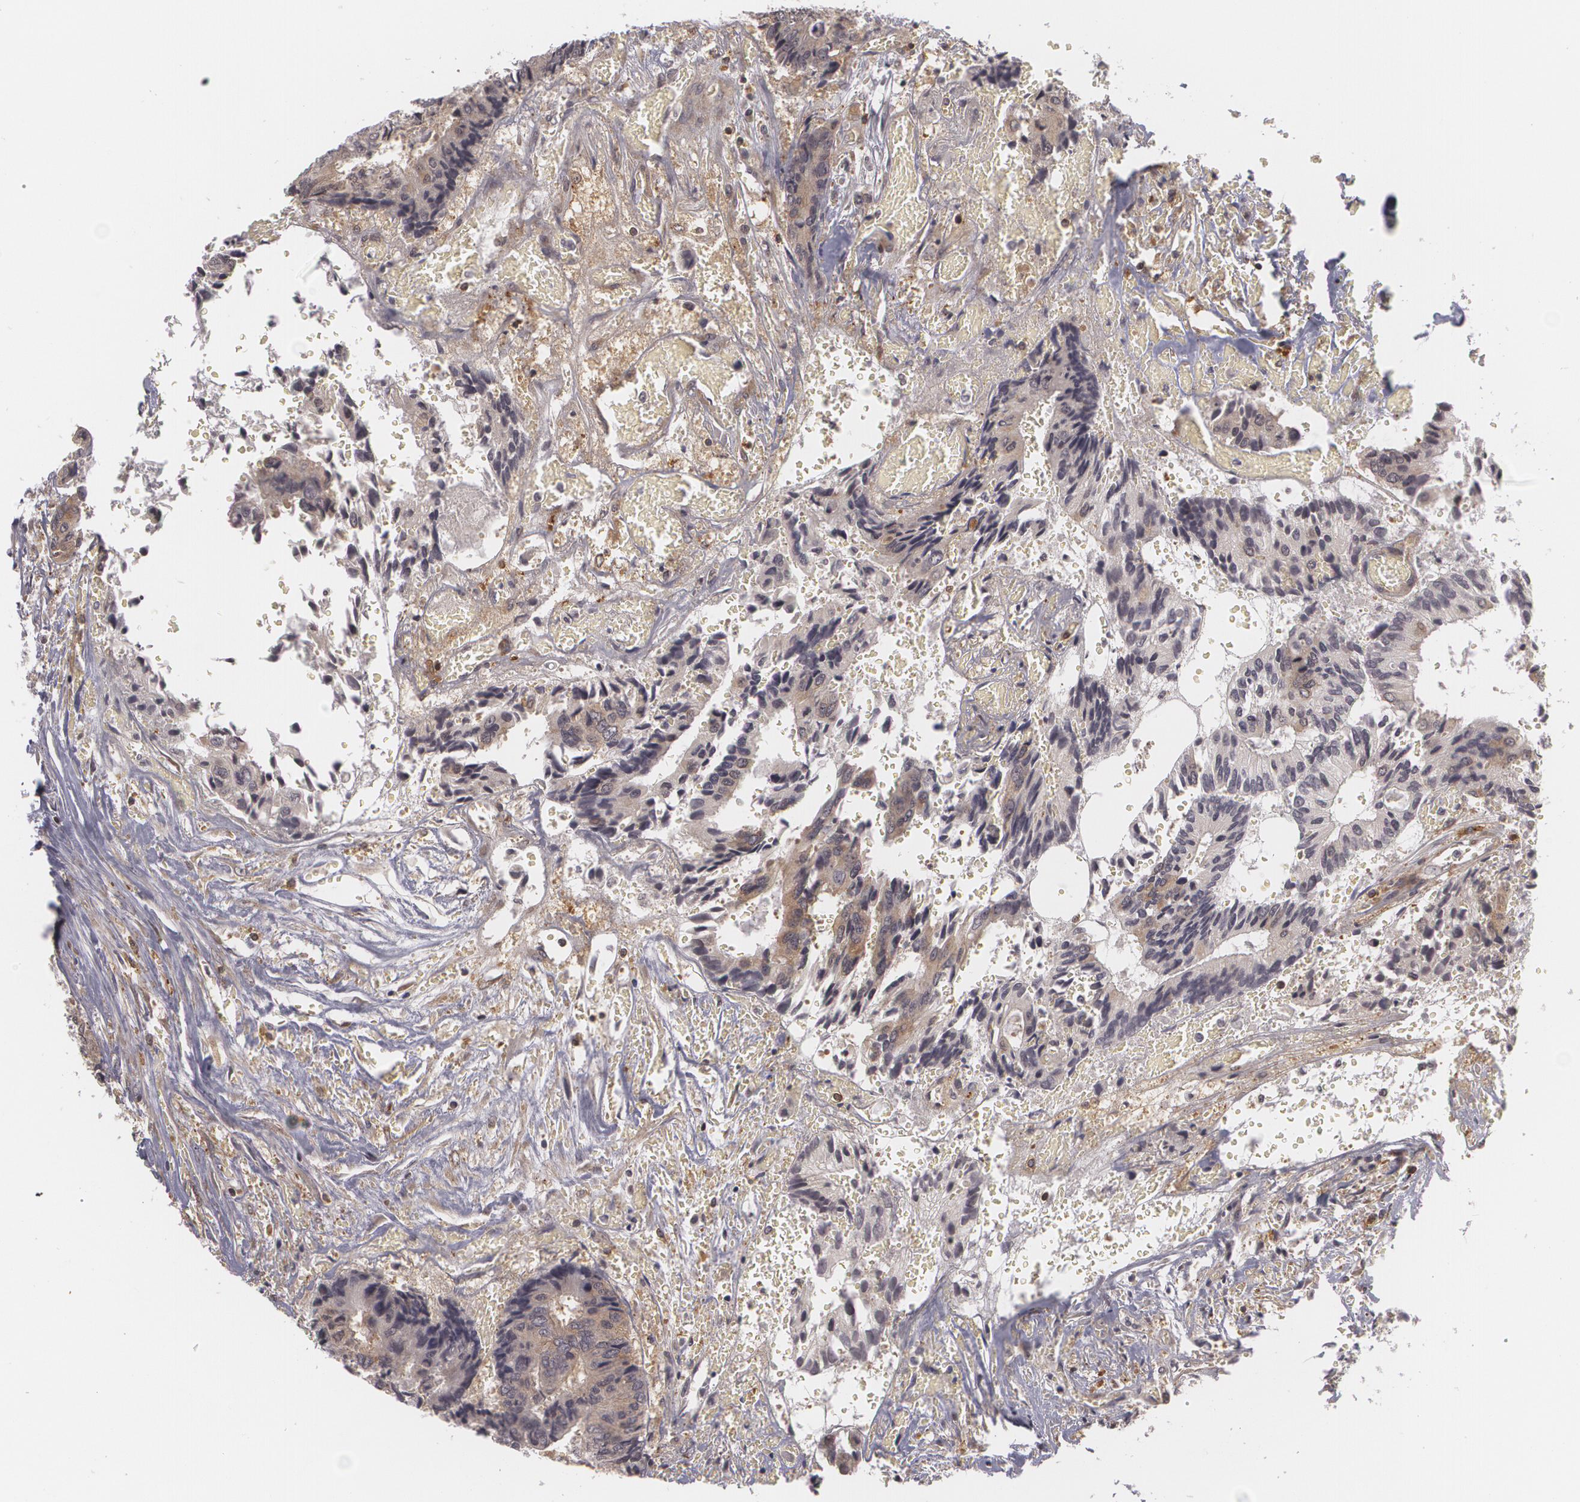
{"staining": {"intensity": "moderate", "quantity": ">75%", "location": "cytoplasmic/membranous"}, "tissue": "colorectal cancer", "cell_type": "Tumor cells", "image_type": "cancer", "snomed": [{"axis": "morphology", "description": "Adenocarcinoma, NOS"}, {"axis": "topography", "description": "Rectum"}], "caption": "Immunohistochemical staining of human colorectal cancer displays medium levels of moderate cytoplasmic/membranous staining in about >75% of tumor cells.", "gene": "BIN1", "patient": {"sex": "male", "age": 55}}